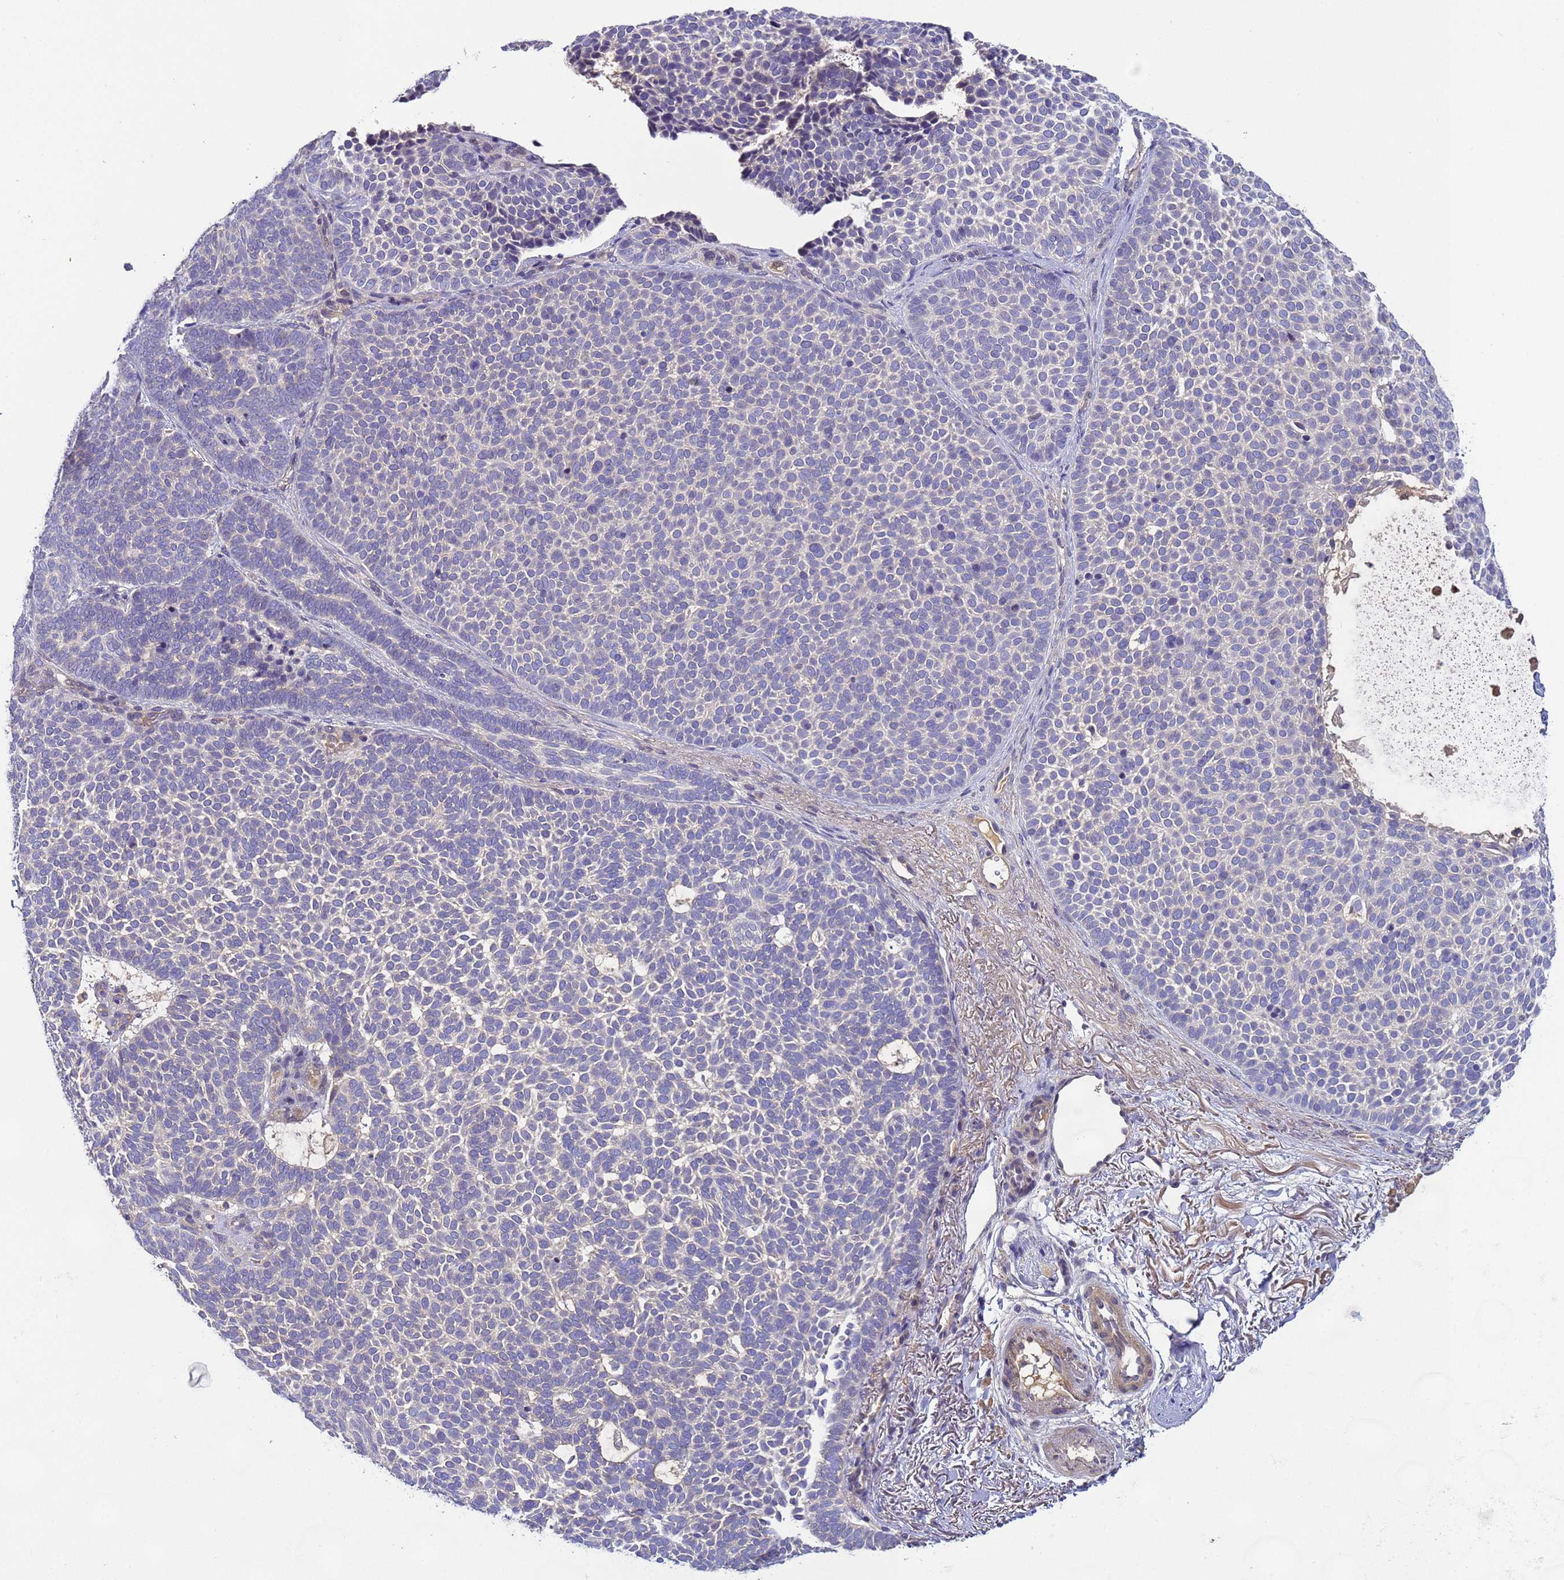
{"staining": {"intensity": "negative", "quantity": "none", "location": "none"}, "tissue": "skin cancer", "cell_type": "Tumor cells", "image_type": "cancer", "snomed": [{"axis": "morphology", "description": "Basal cell carcinoma"}, {"axis": "topography", "description": "Skin"}], "caption": "Tumor cells are negative for brown protein staining in basal cell carcinoma (skin).", "gene": "TBCD", "patient": {"sex": "female", "age": 77}}